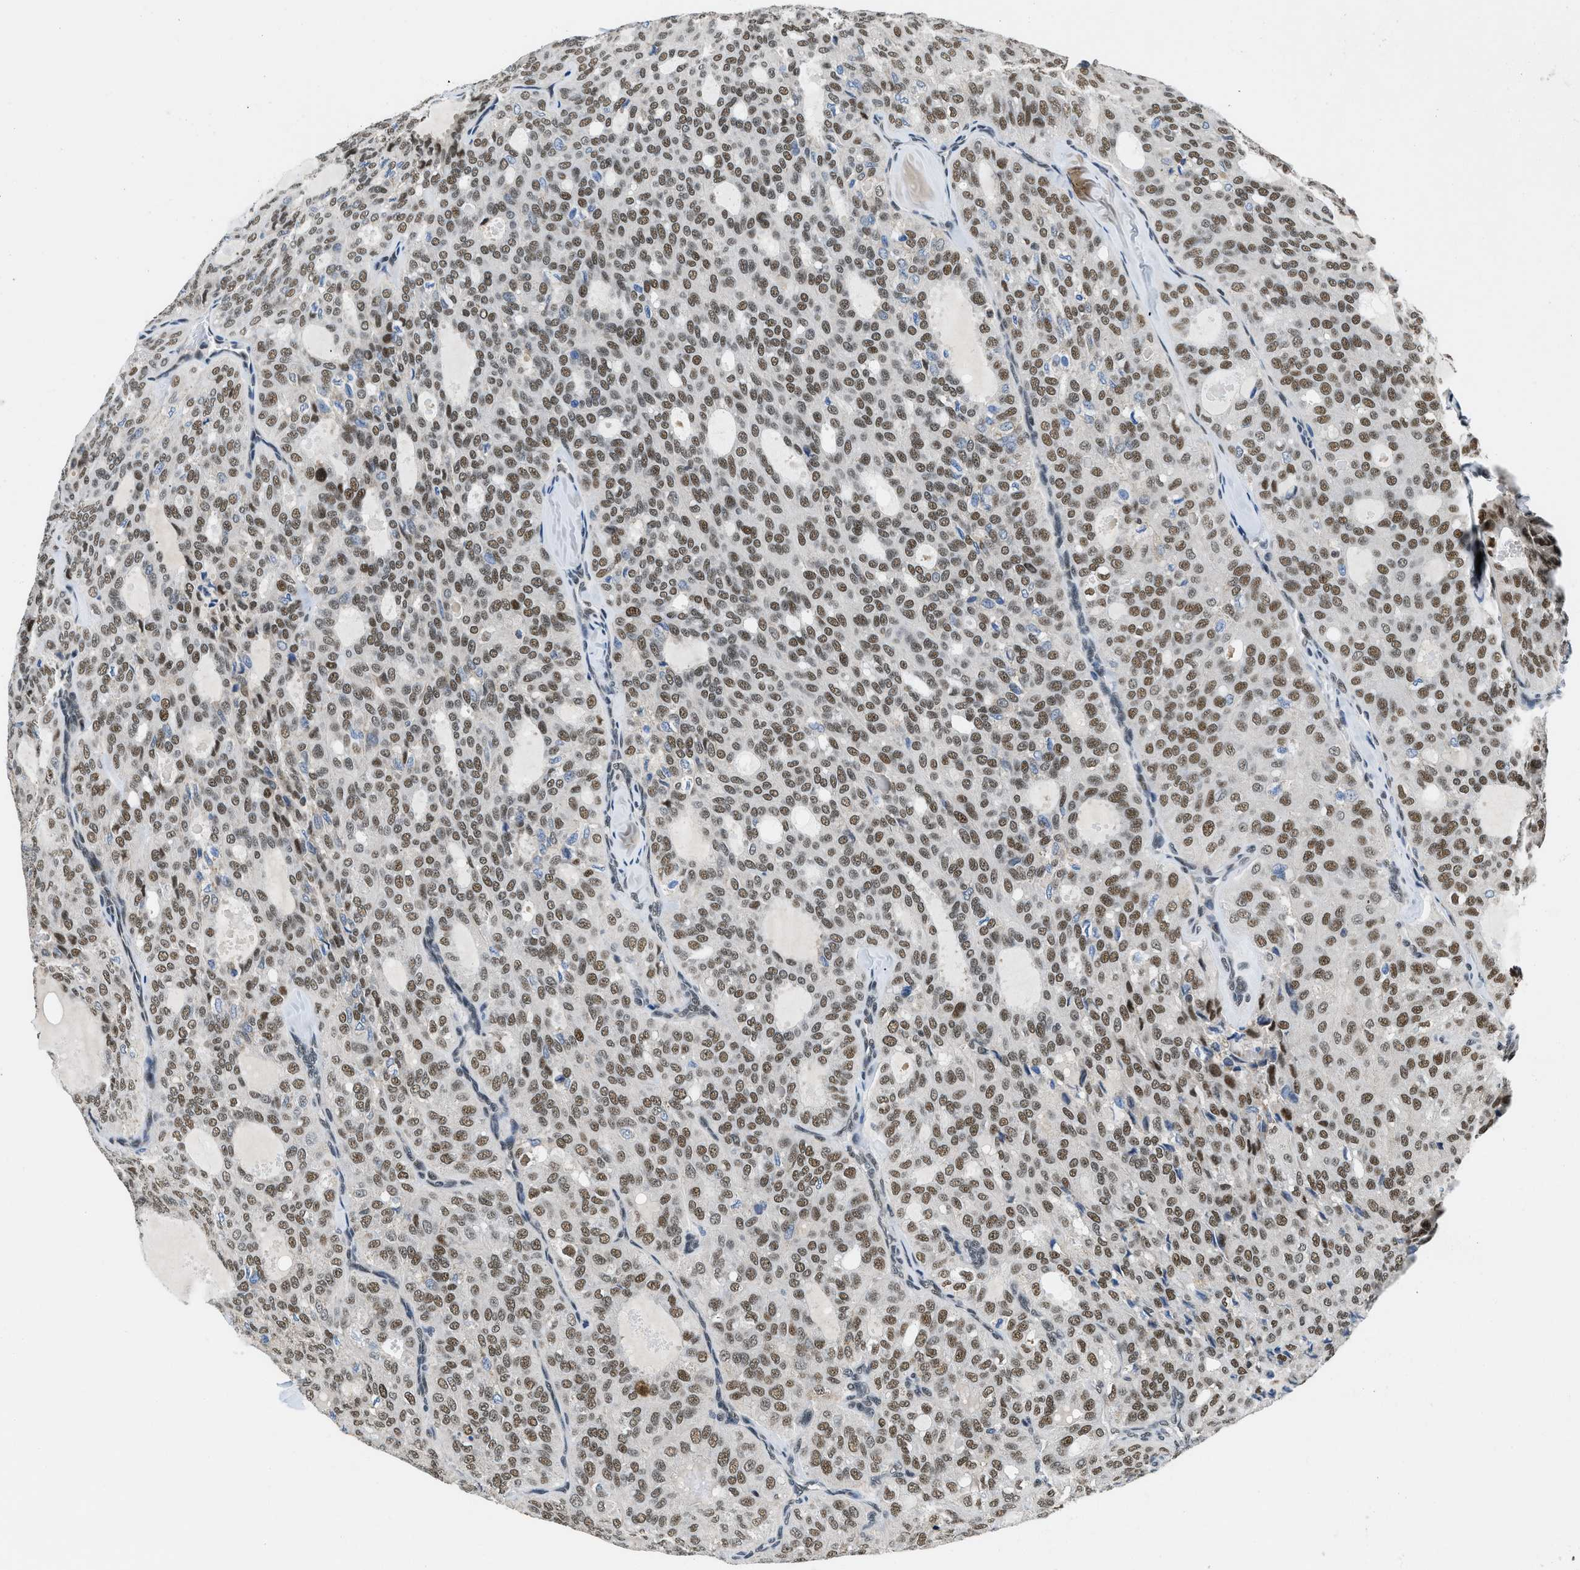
{"staining": {"intensity": "strong", "quantity": ">75%", "location": "nuclear"}, "tissue": "thyroid cancer", "cell_type": "Tumor cells", "image_type": "cancer", "snomed": [{"axis": "morphology", "description": "Follicular adenoma carcinoma, NOS"}, {"axis": "topography", "description": "Thyroid gland"}], "caption": "Thyroid follicular adenoma carcinoma stained with immunohistochemistry displays strong nuclear expression in approximately >75% of tumor cells.", "gene": "KDM3B", "patient": {"sex": "male", "age": 75}}